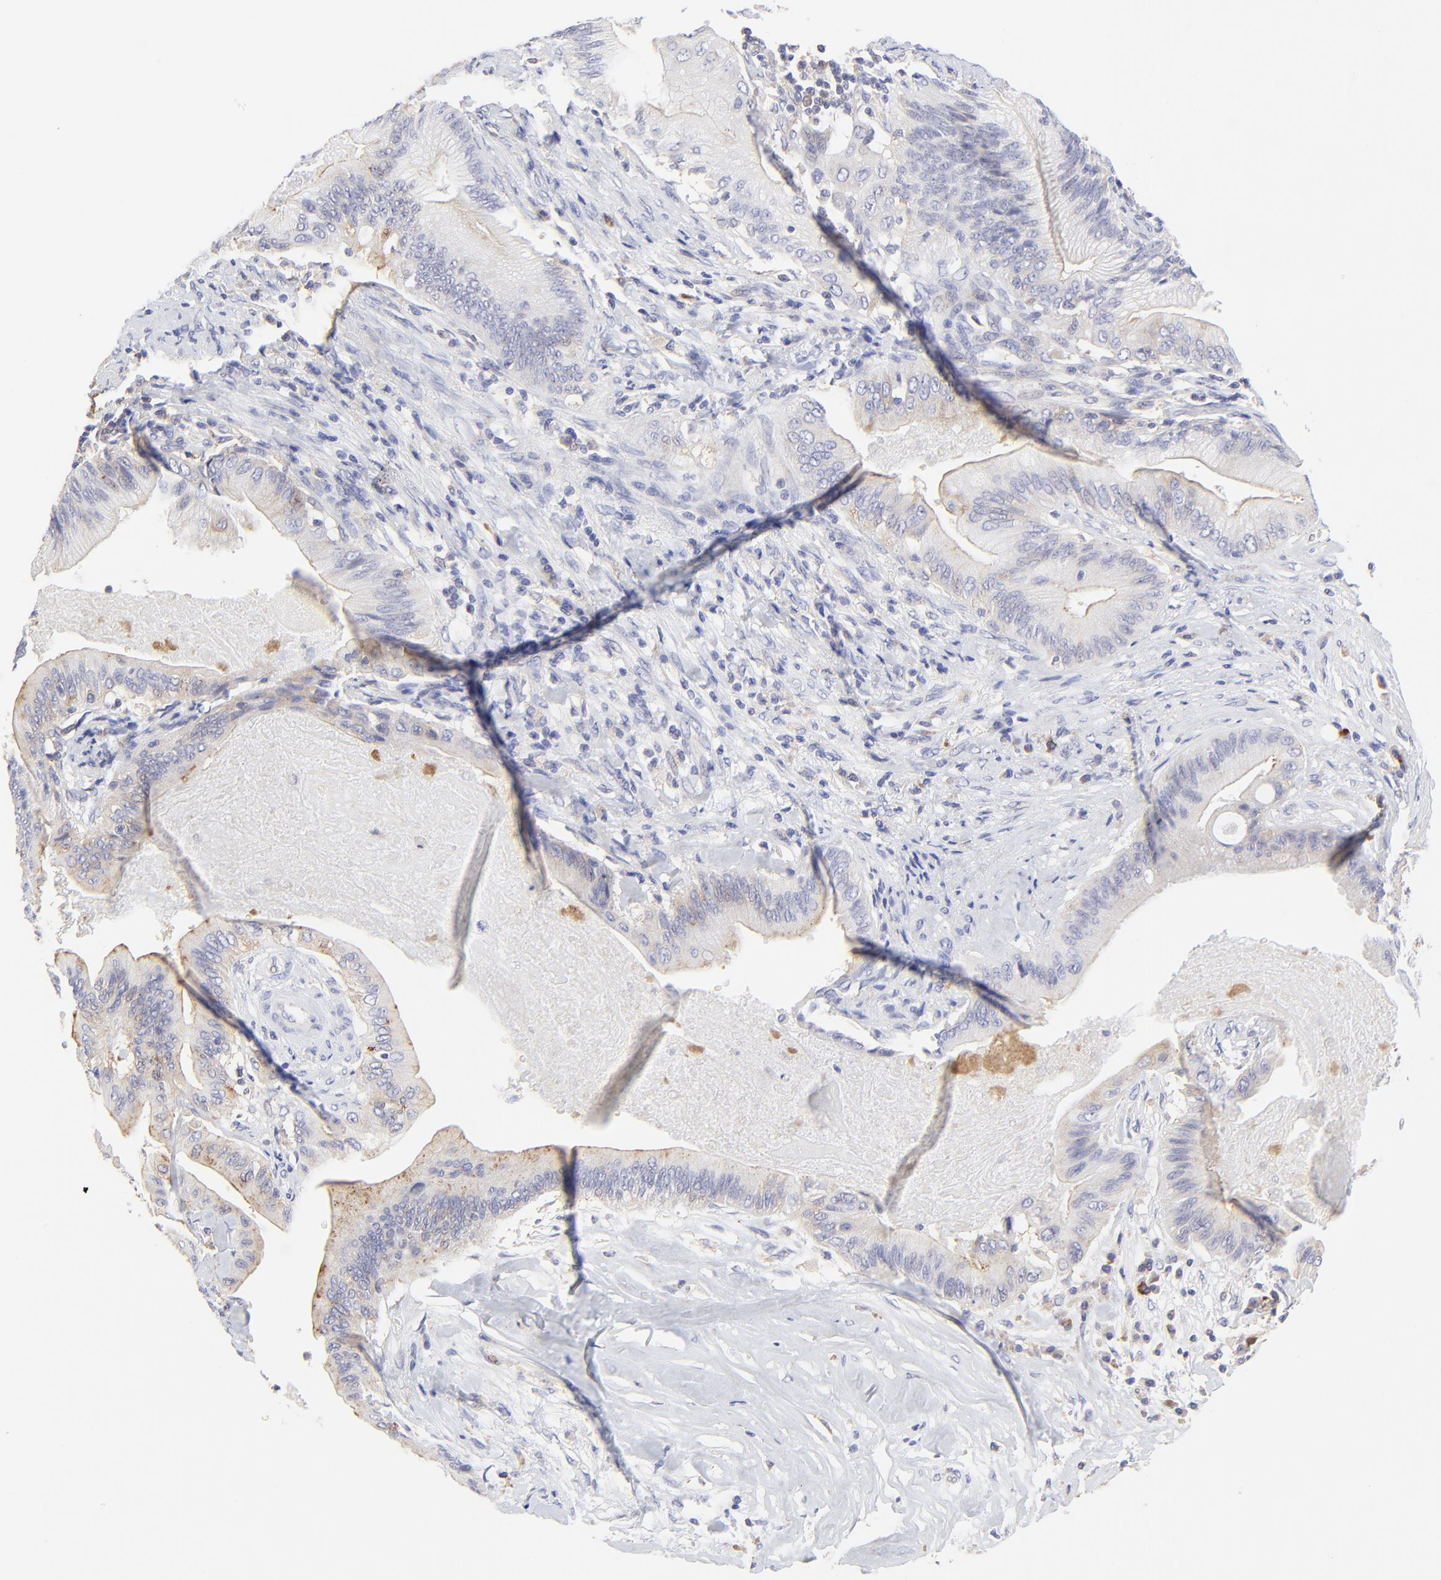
{"staining": {"intensity": "weak", "quantity": "25%-75%", "location": "cytoplasmic/membranous"}, "tissue": "liver cancer", "cell_type": "Tumor cells", "image_type": "cancer", "snomed": [{"axis": "morphology", "description": "Cholangiocarcinoma"}, {"axis": "topography", "description": "Liver"}], "caption": "This photomicrograph demonstrates immunohistochemistry staining of cholangiocarcinoma (liver), with low weak cytoplasmic/membranous positivity in approximately 25%-75% of tumor cells.", "gene": "LHFPL1", "patient": {"sex": "male", "age": 58}}